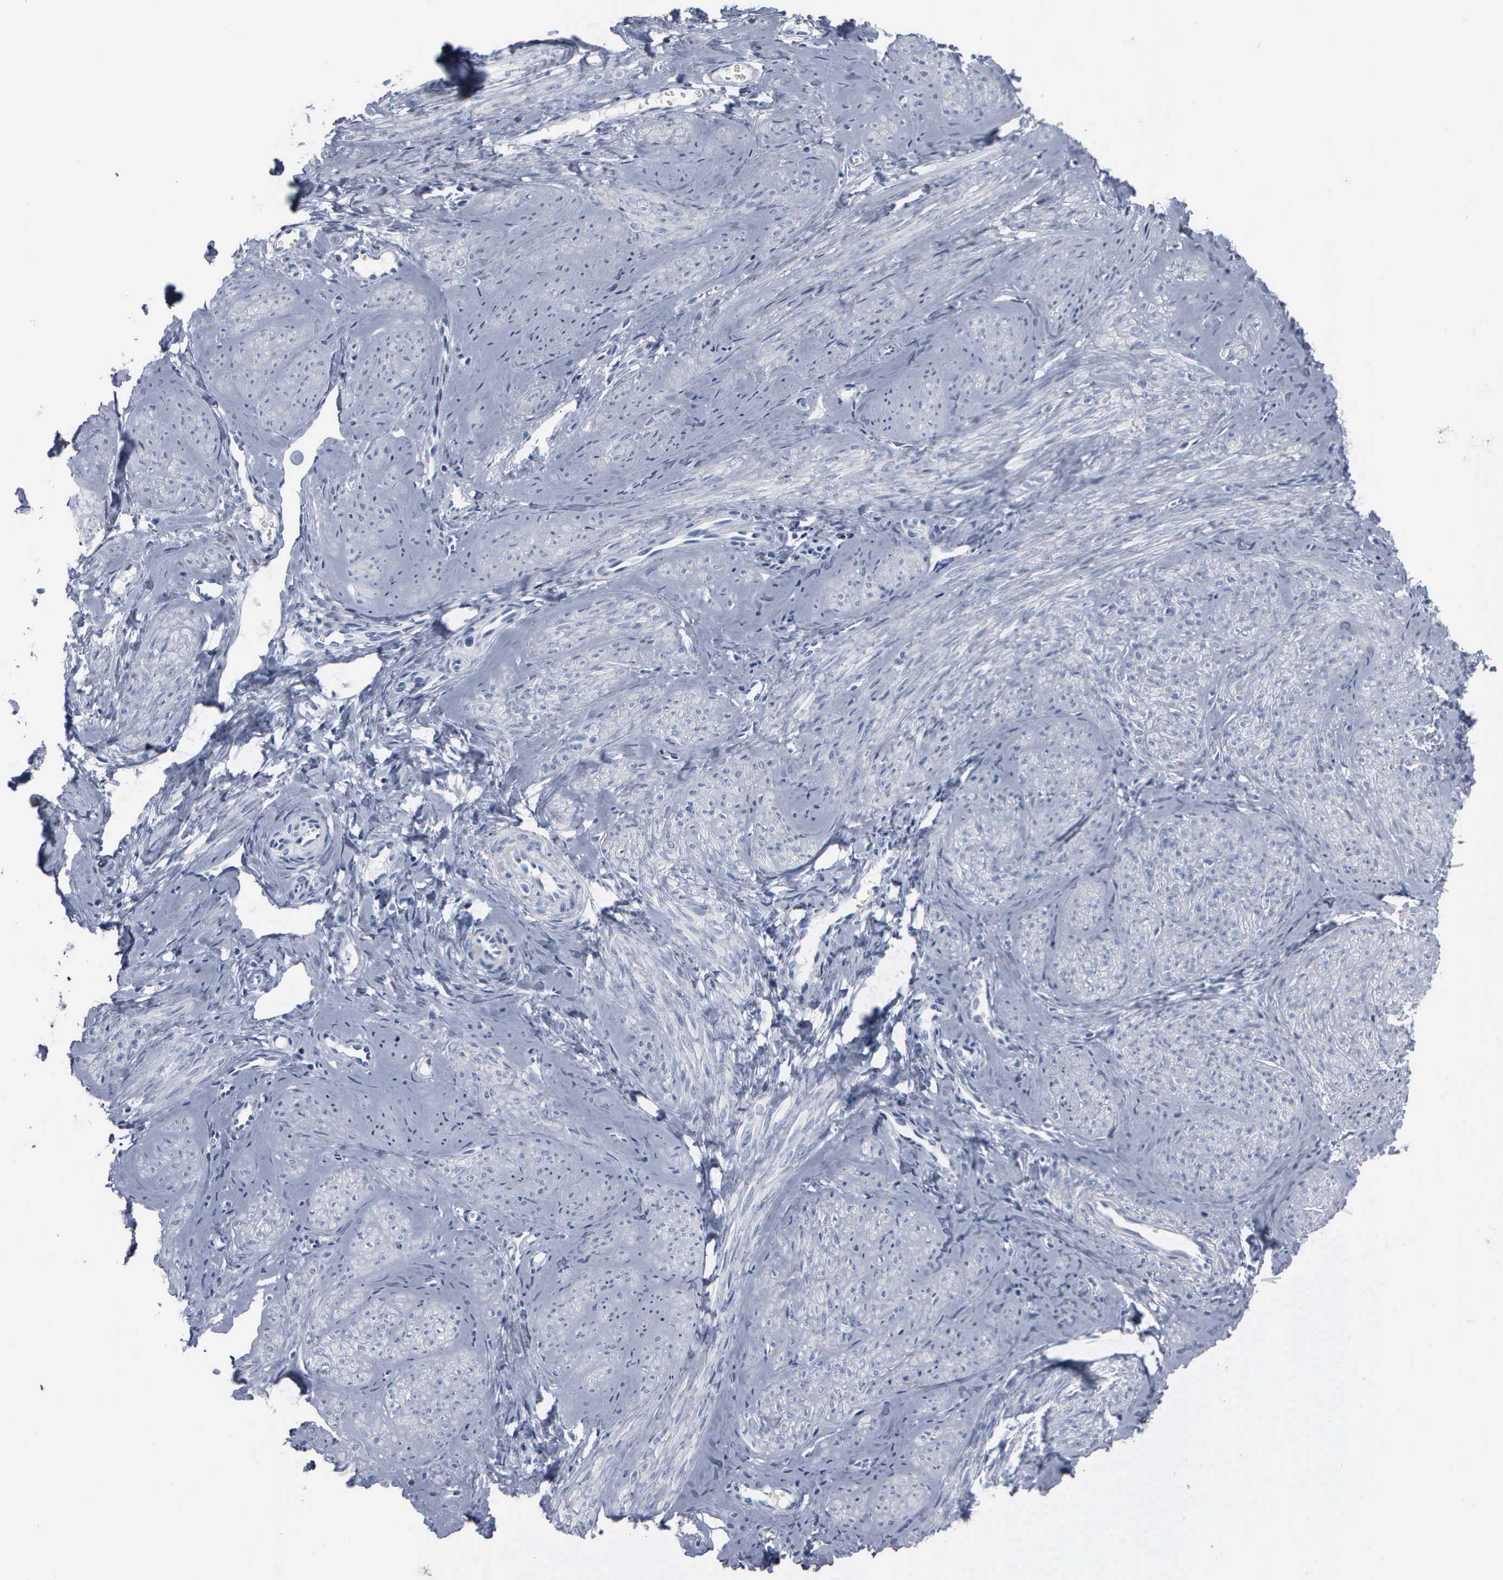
{"staining": {"intensity": "negative", "quantity": "none", "location": "none"}, "tissue": "smooth muscle", "cell_type": "Smooth muscle cells", "image_type": "normal", "snomed": [{"axis": "morphology", "description": "Normal tissue, NOS"}, {"axis": "topography", "description": "Uterus"}], "caption": "This is an immunohistochemistry image of unremarkable human smooth muscle. There is no staining in smooth muscle cells.", "gene": "CCNB1", "patient": {"sex": "female", "age": 45}}